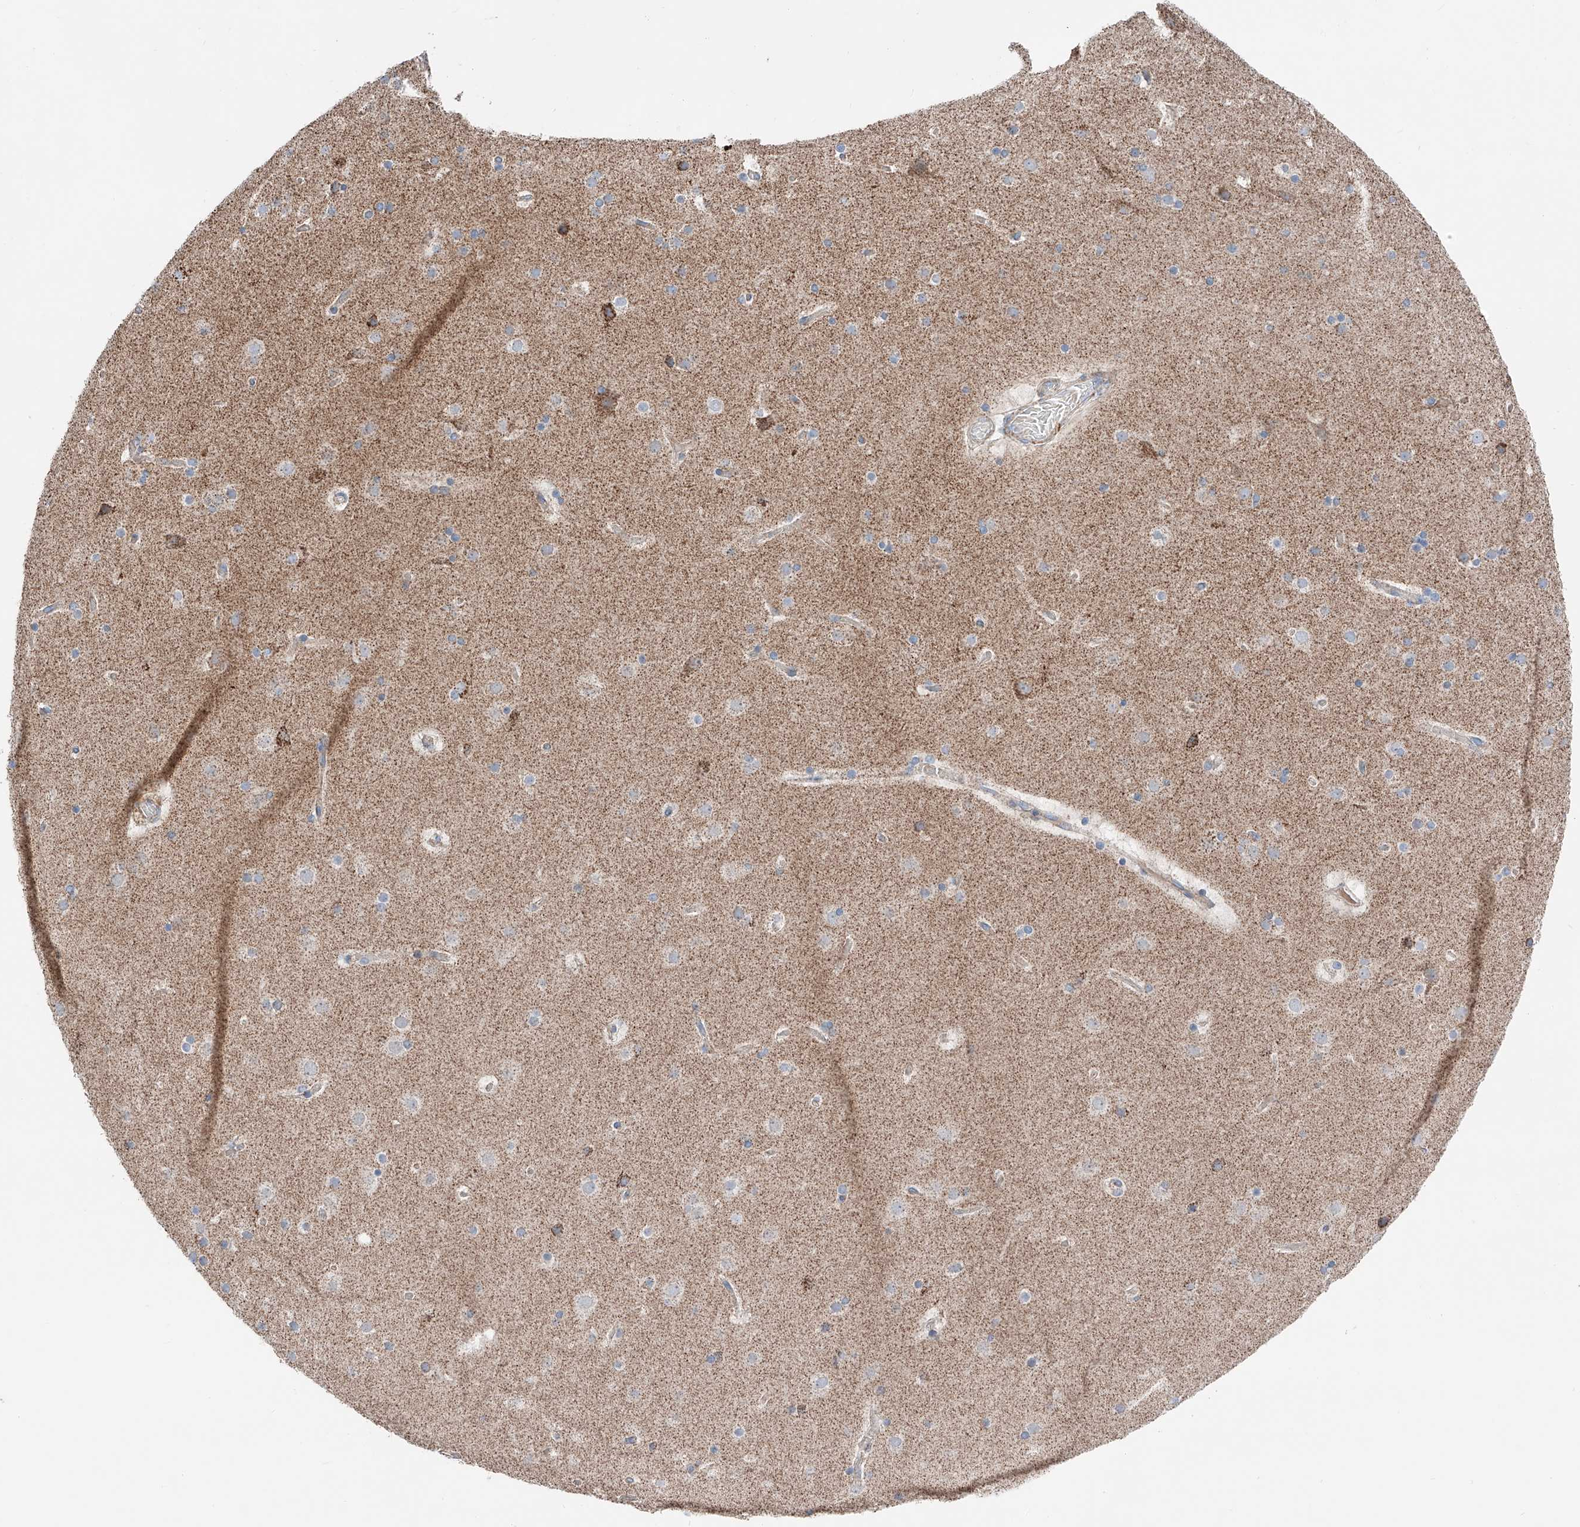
{"staining": {"intensity": "weak", "quantity": ">75%", "location": "cytoplasmic/membranous"}, "tissue": "cerebral cortex", "cell_type": "Endothelial cells", "image_type": "normal", "snomed": [{"axis": "morphology", "description": "Normal tissue, NOS"}, {"axis": "topography", "description": "Cerebral cortex"}], "caption": "Human cerebral cortex stained with a brown dye reveals weak cytoplasmic/membranous positive staining in approximately >75% of endothelial cells.", "gene": "MRAP", "patient": {"sex": "male", "age": 57}}